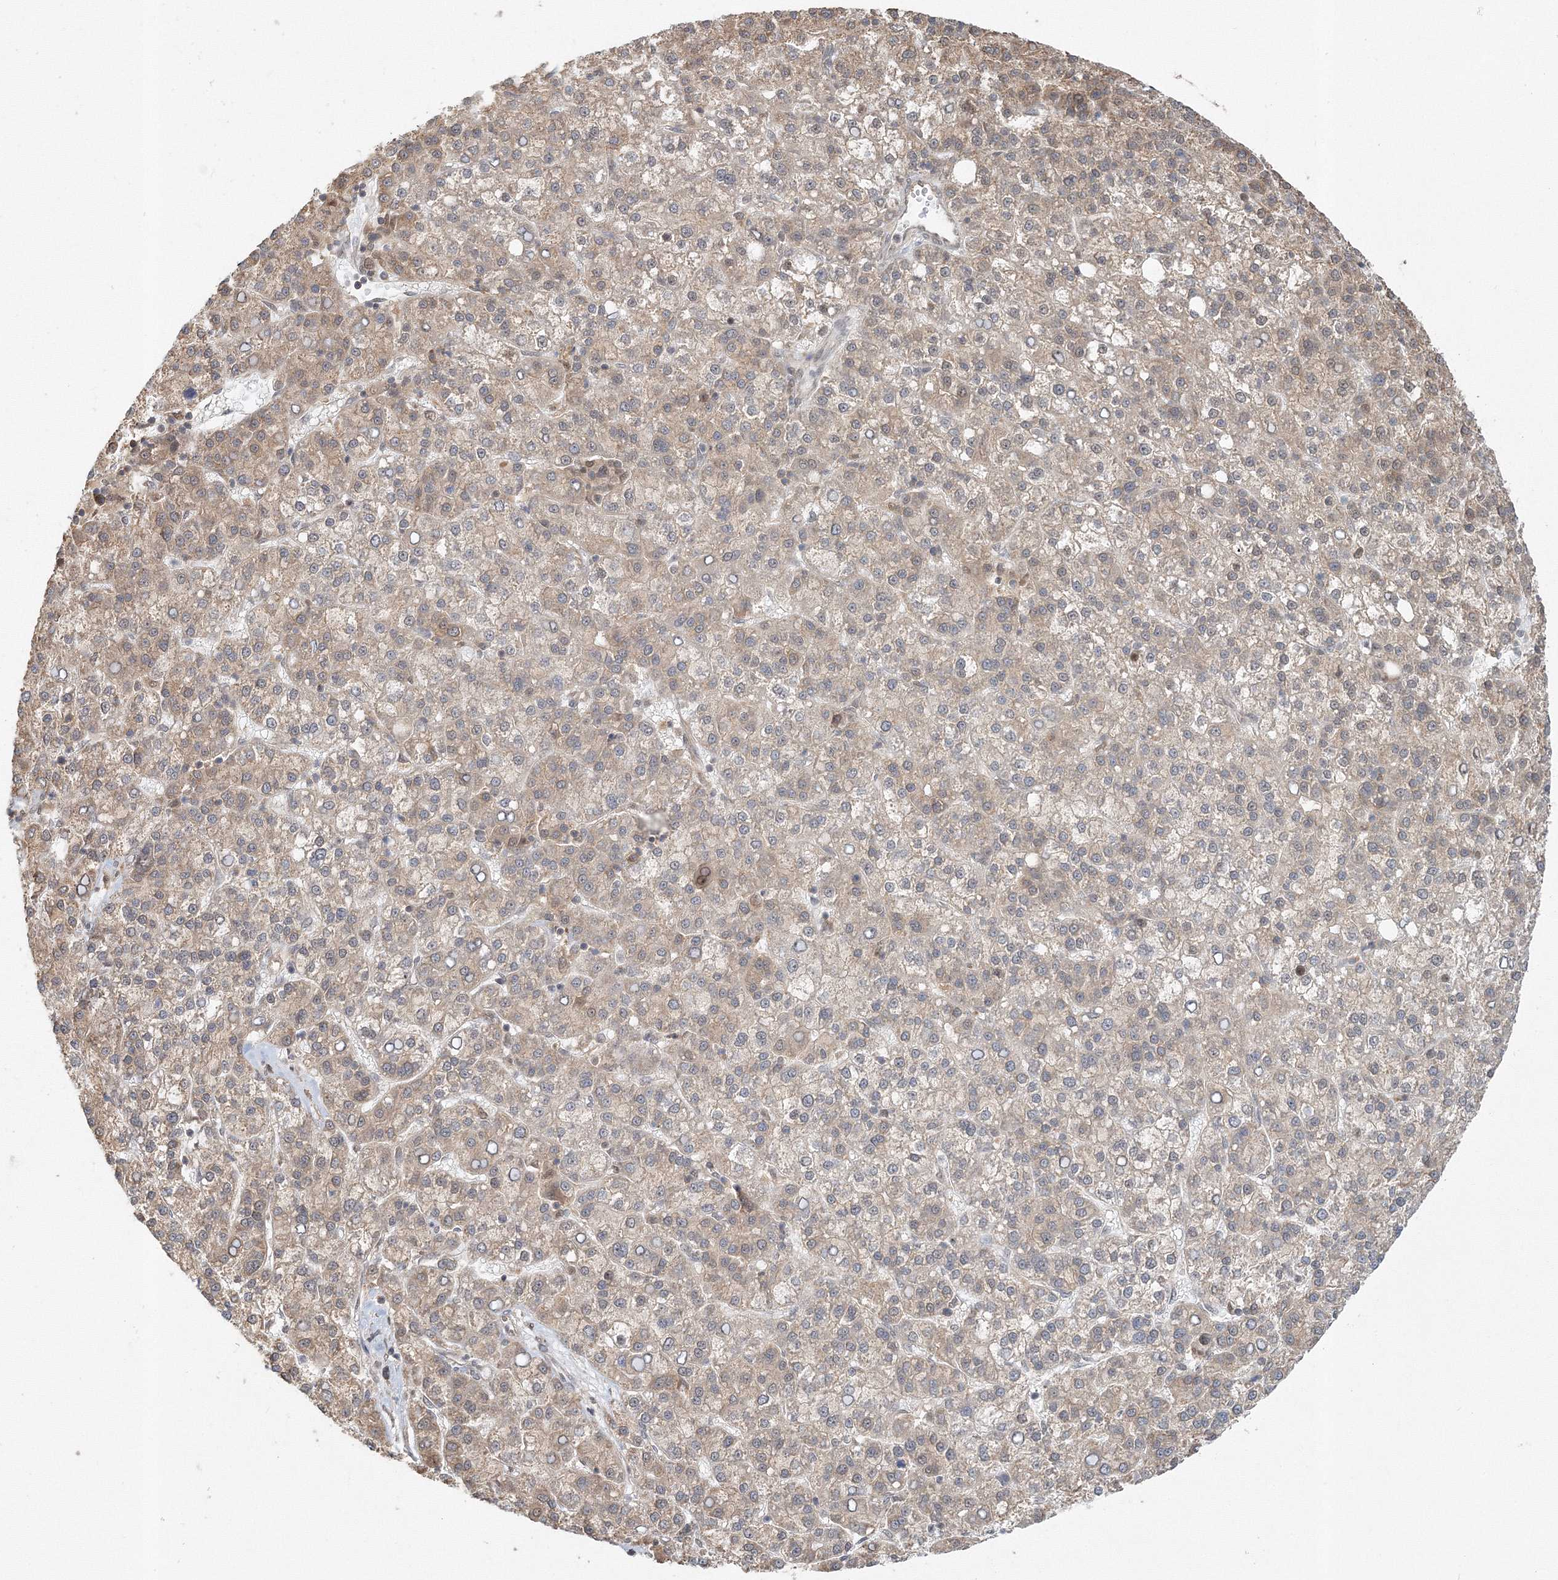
{"staining": {"intensity": "weak", "quantity": "25%-75%", "location": "cytoplasmic/membranous"}, "tissue": "liver cancer", "cell_type": "Tumor cells", "image_type": "cancer", "snomed": [{"axis": "morphology", "description": "Carcinoma, Hepatocellular, NOS"}, {"axis": "topography", "description": "Liver"}], "caption": "This micrograph shows immunohistochemistry (IHC) staining of human hepatocellular carcinoma (liver), with low weak cytoplasmic/membranous positivity in about 25%-75% of tumor cells.", "gene": "PSMD6", "patient": {"sex": "female", "age": 58}}